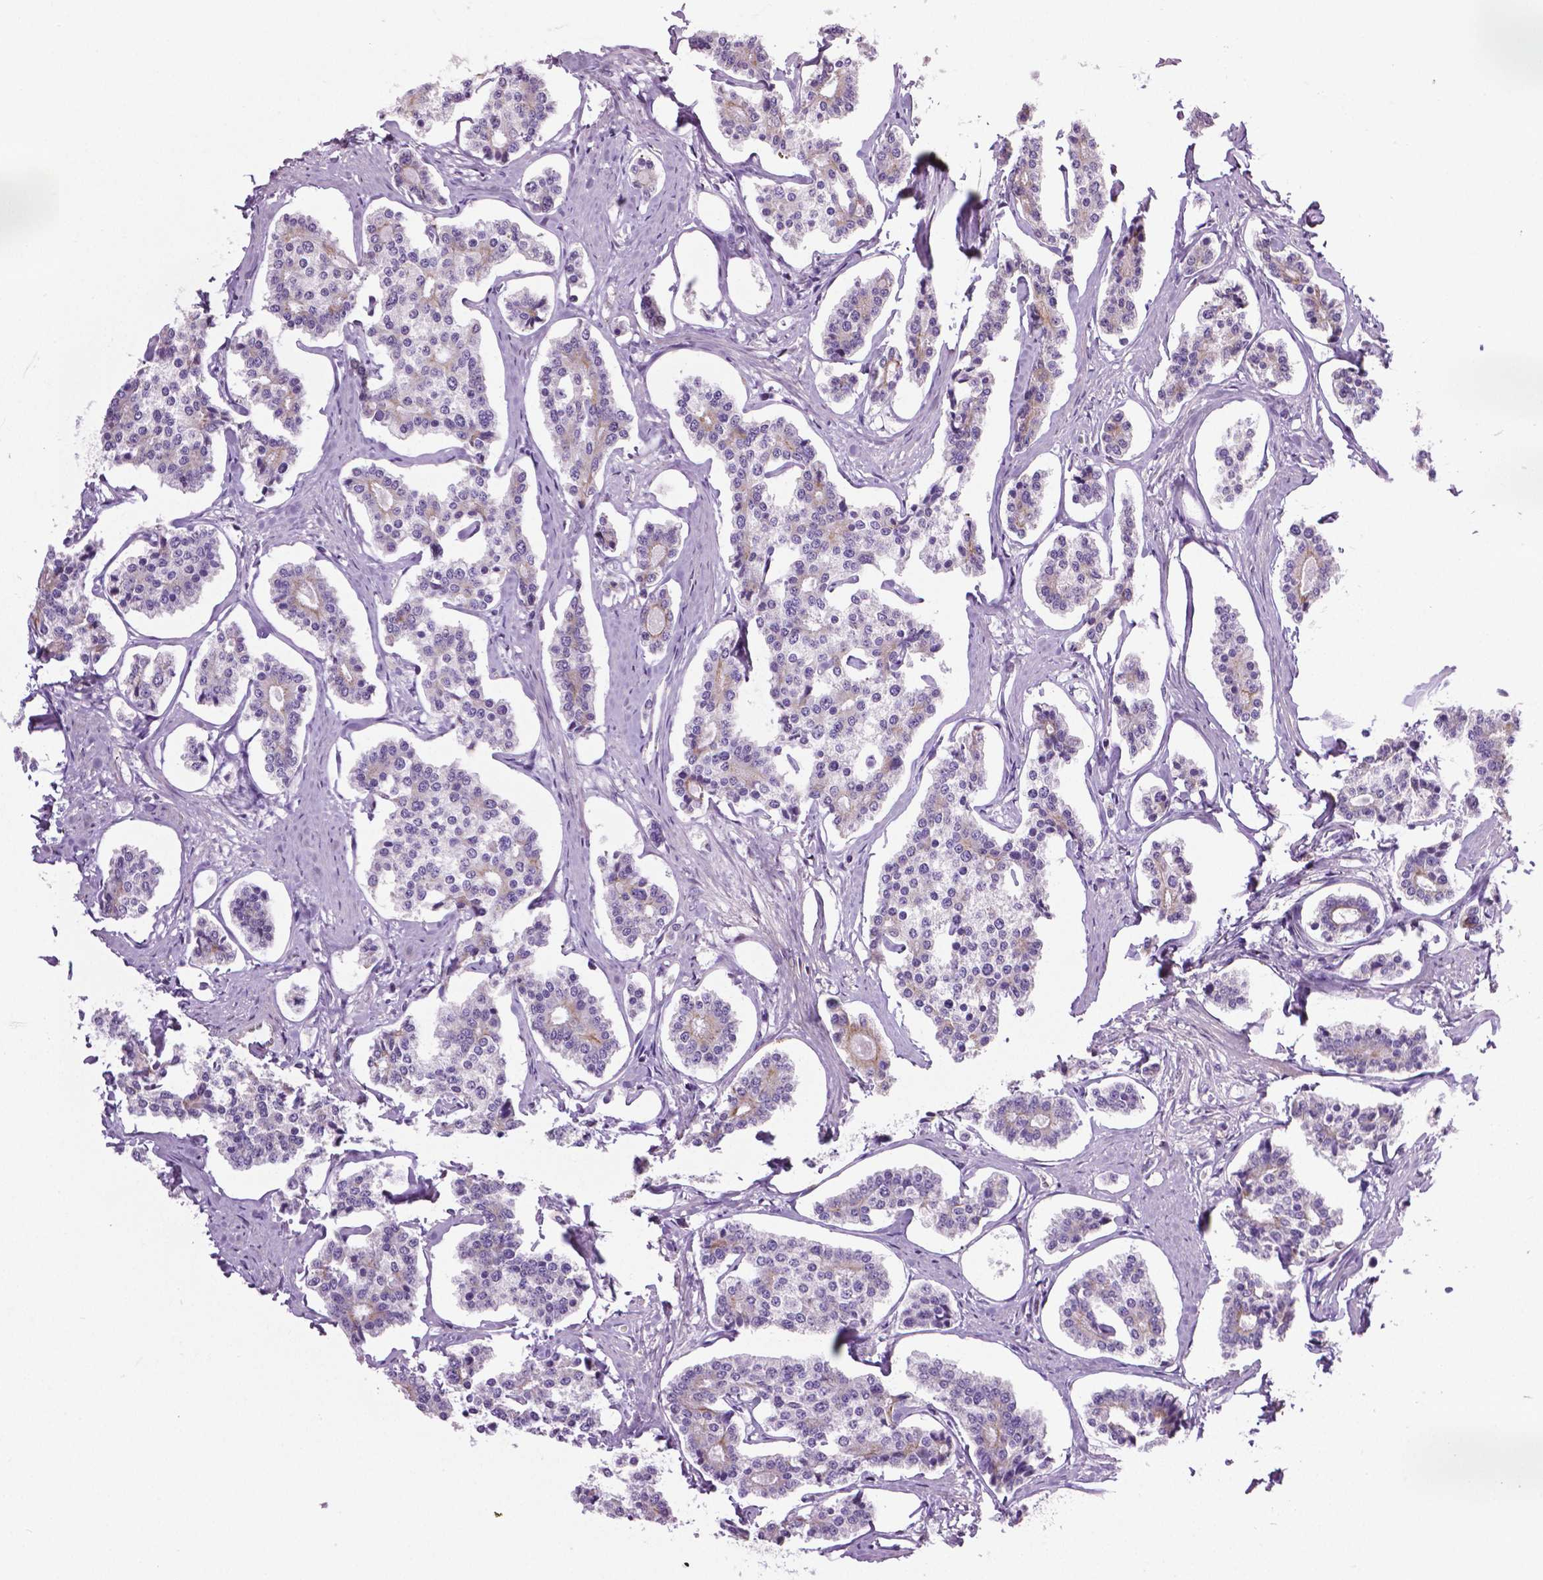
{"staining": {"intensity": "weak", "quantity": "<25%", "location": "cytoplasmic/membranous"}, "tissue": "carcinoid", "cell_type": "Tumor cells", "image_type": "cancer", "snomed": [{"axis": "morphology", "description": "Carcinoid, malignant, NOS"}, {"axis": "topography", "description": "Small intestine"}], "caption": "This is a micrograph of IHC staining of carcinoid, which shows no positivity in tumor cells. (Brightfield microscopy of DAB (3,3'-diaminobenzidine) IHC at high magnification).", "gene": "PTGER3", "patient": {"sex": "female", "age": 65}}